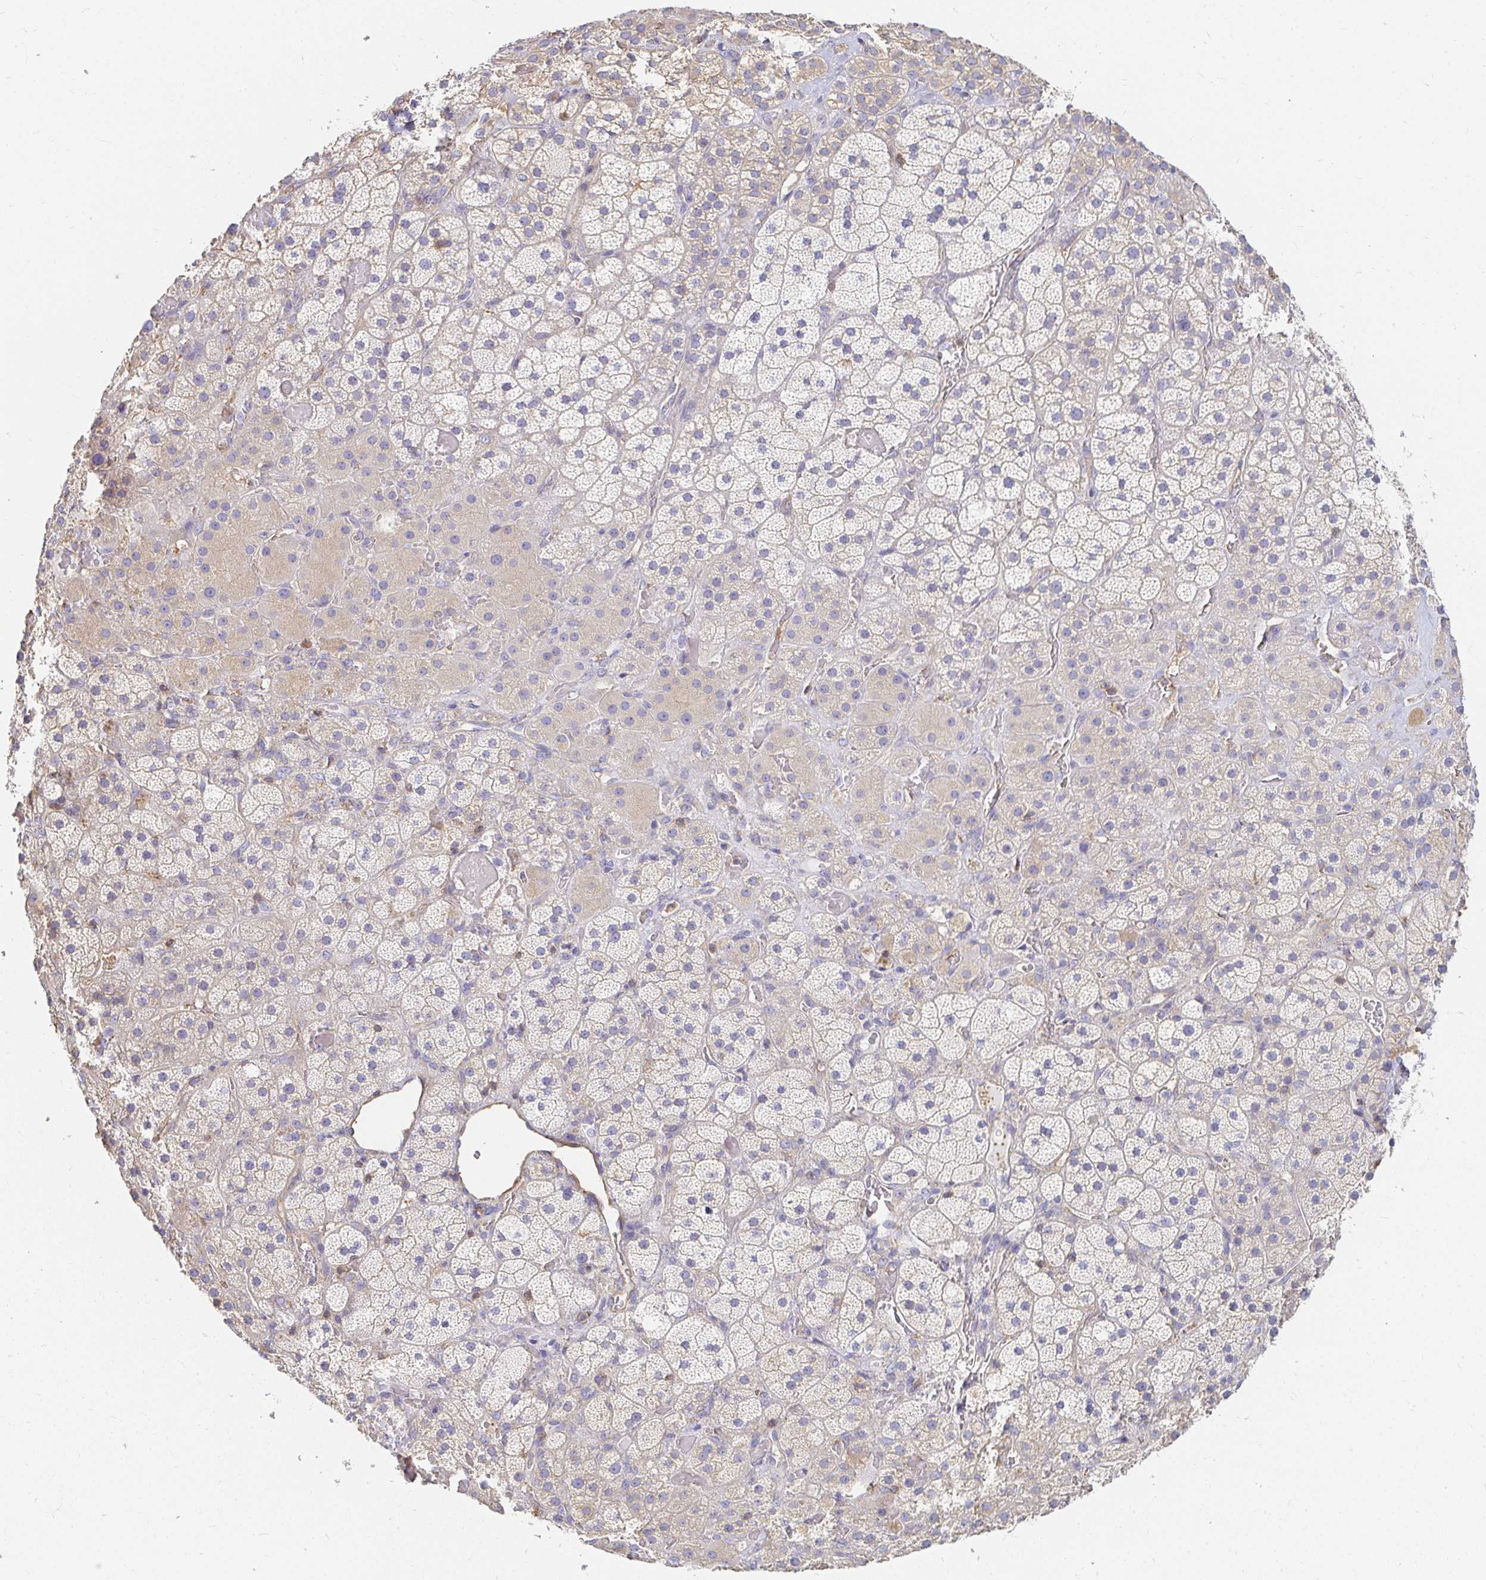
{"staining": {"intensity": "weak", "quantity": "25%-75%", "location": "cytoplasmic/membranous"}, "tissue": "adrenal gland", "cell_type": "Glandular cells", "image_type": "normal", "snomed": [{"axis": "morphology", "description": "Normal tissue, NOS"}, {"axis": "topography", "description": "Adrenal gland"}], "caption": "Immunohistochemistry (IHC) (DAB) staining of benign adrenal gland reveals weak cytoplasmic/membranous protein positivity in approximately 25%-75% of glandular cells.", "gene": "TSPAN19", "patient": {"sex": "male", "age": 57}}